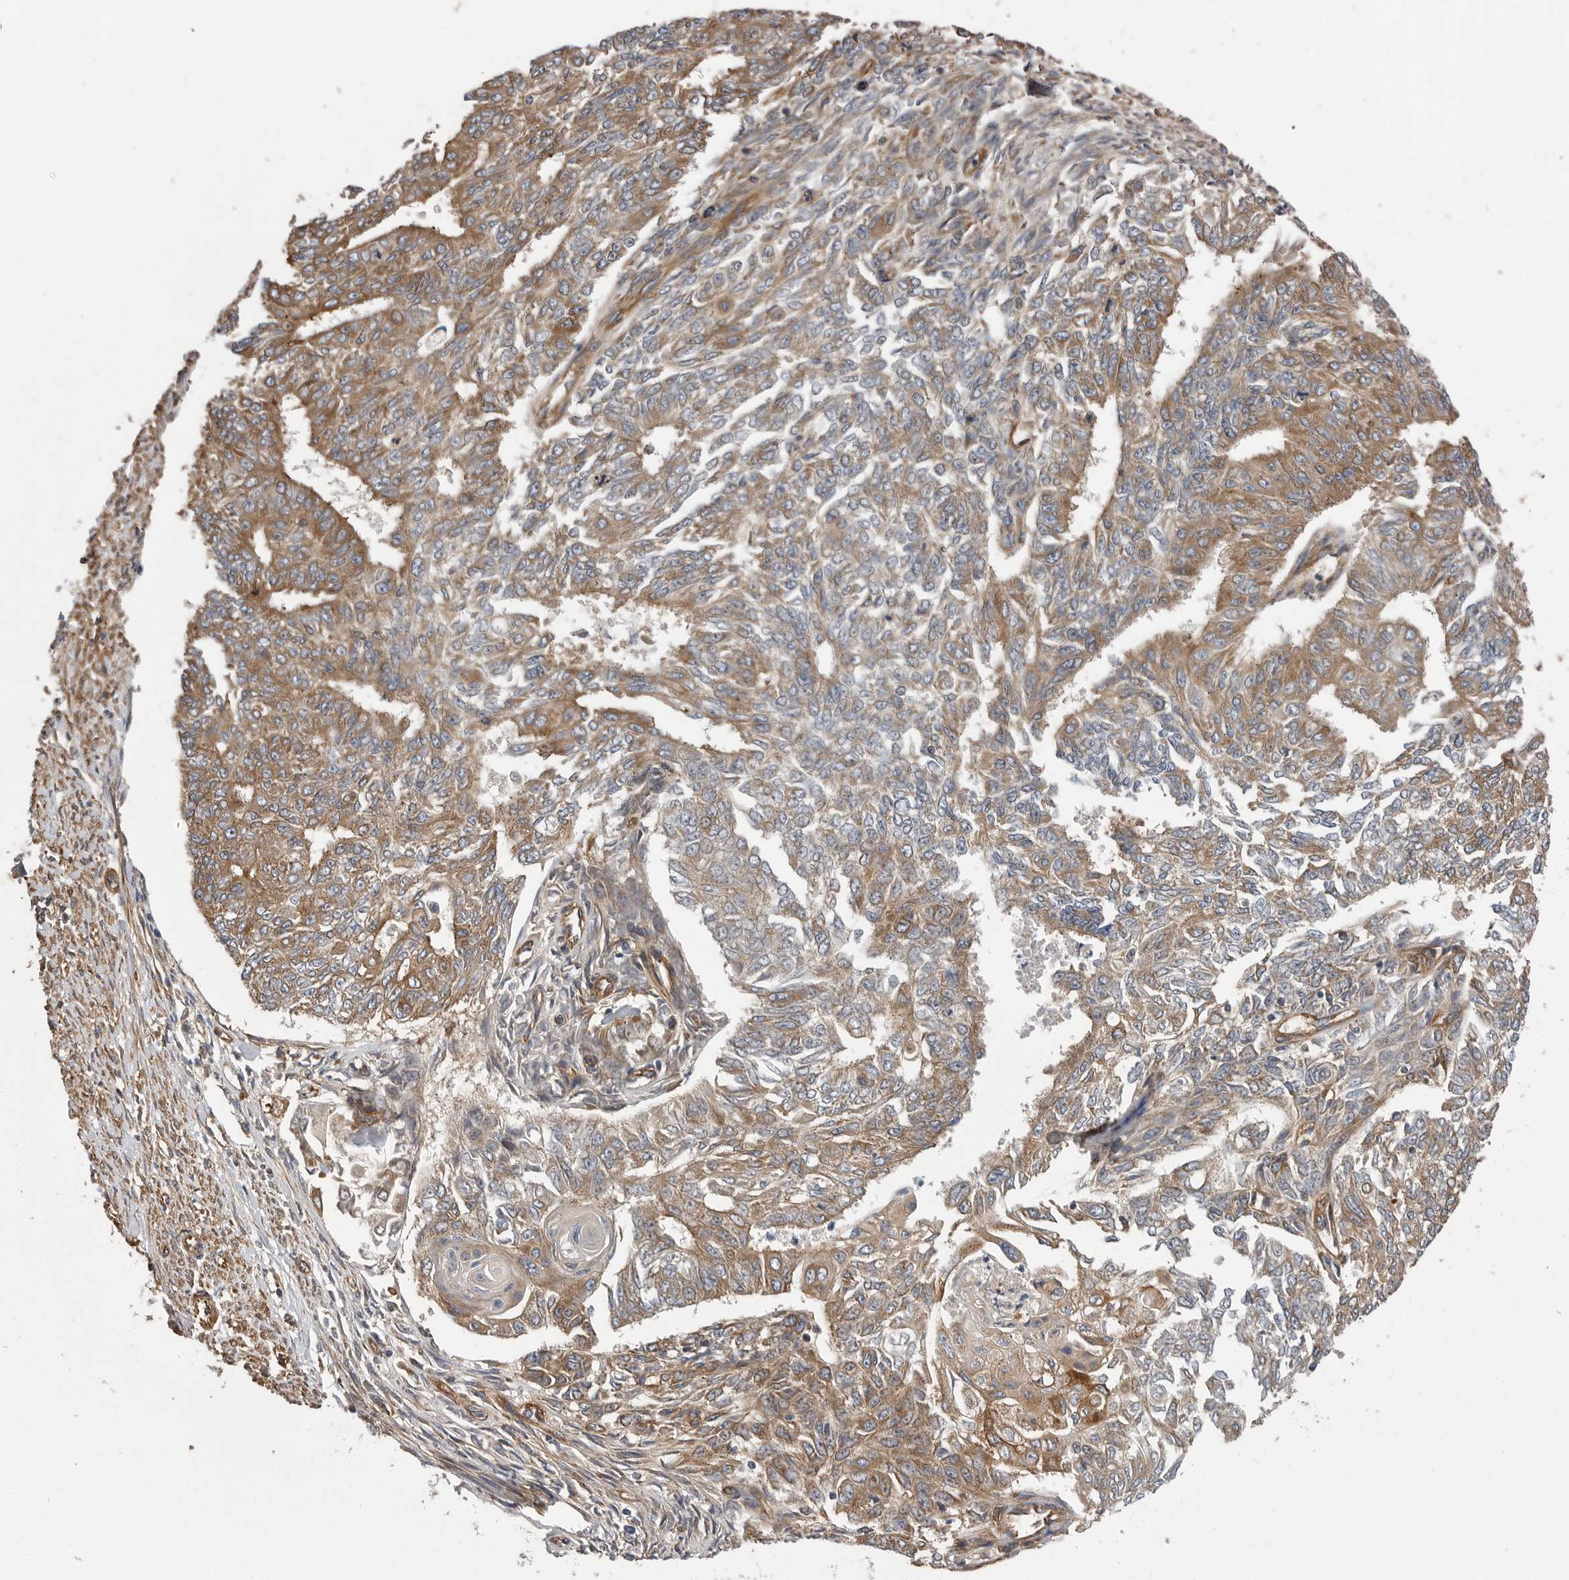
{"staining": {"intensity": "moderate", "quantity": ">75%", "location": "cytoplasmic/membranous"}, "tissue": "endometrial cancer", "cell_type": "Tumor cells", "image_type": "cancer", "snomed": [{"axis": "morphology", "description": "Adenocarcinoma, NOS"}, {"axis": "topography", "description": "Endometrium"}], "caption": "Immunohistochemical staining of adenocarcinoma (endometrial) exhibits medium levels of moderate cytoplasmic/membranous expression in about >75% of tumor cells.", "gene": "OXR1", "patient": {"sex": "female", "age": 32}}